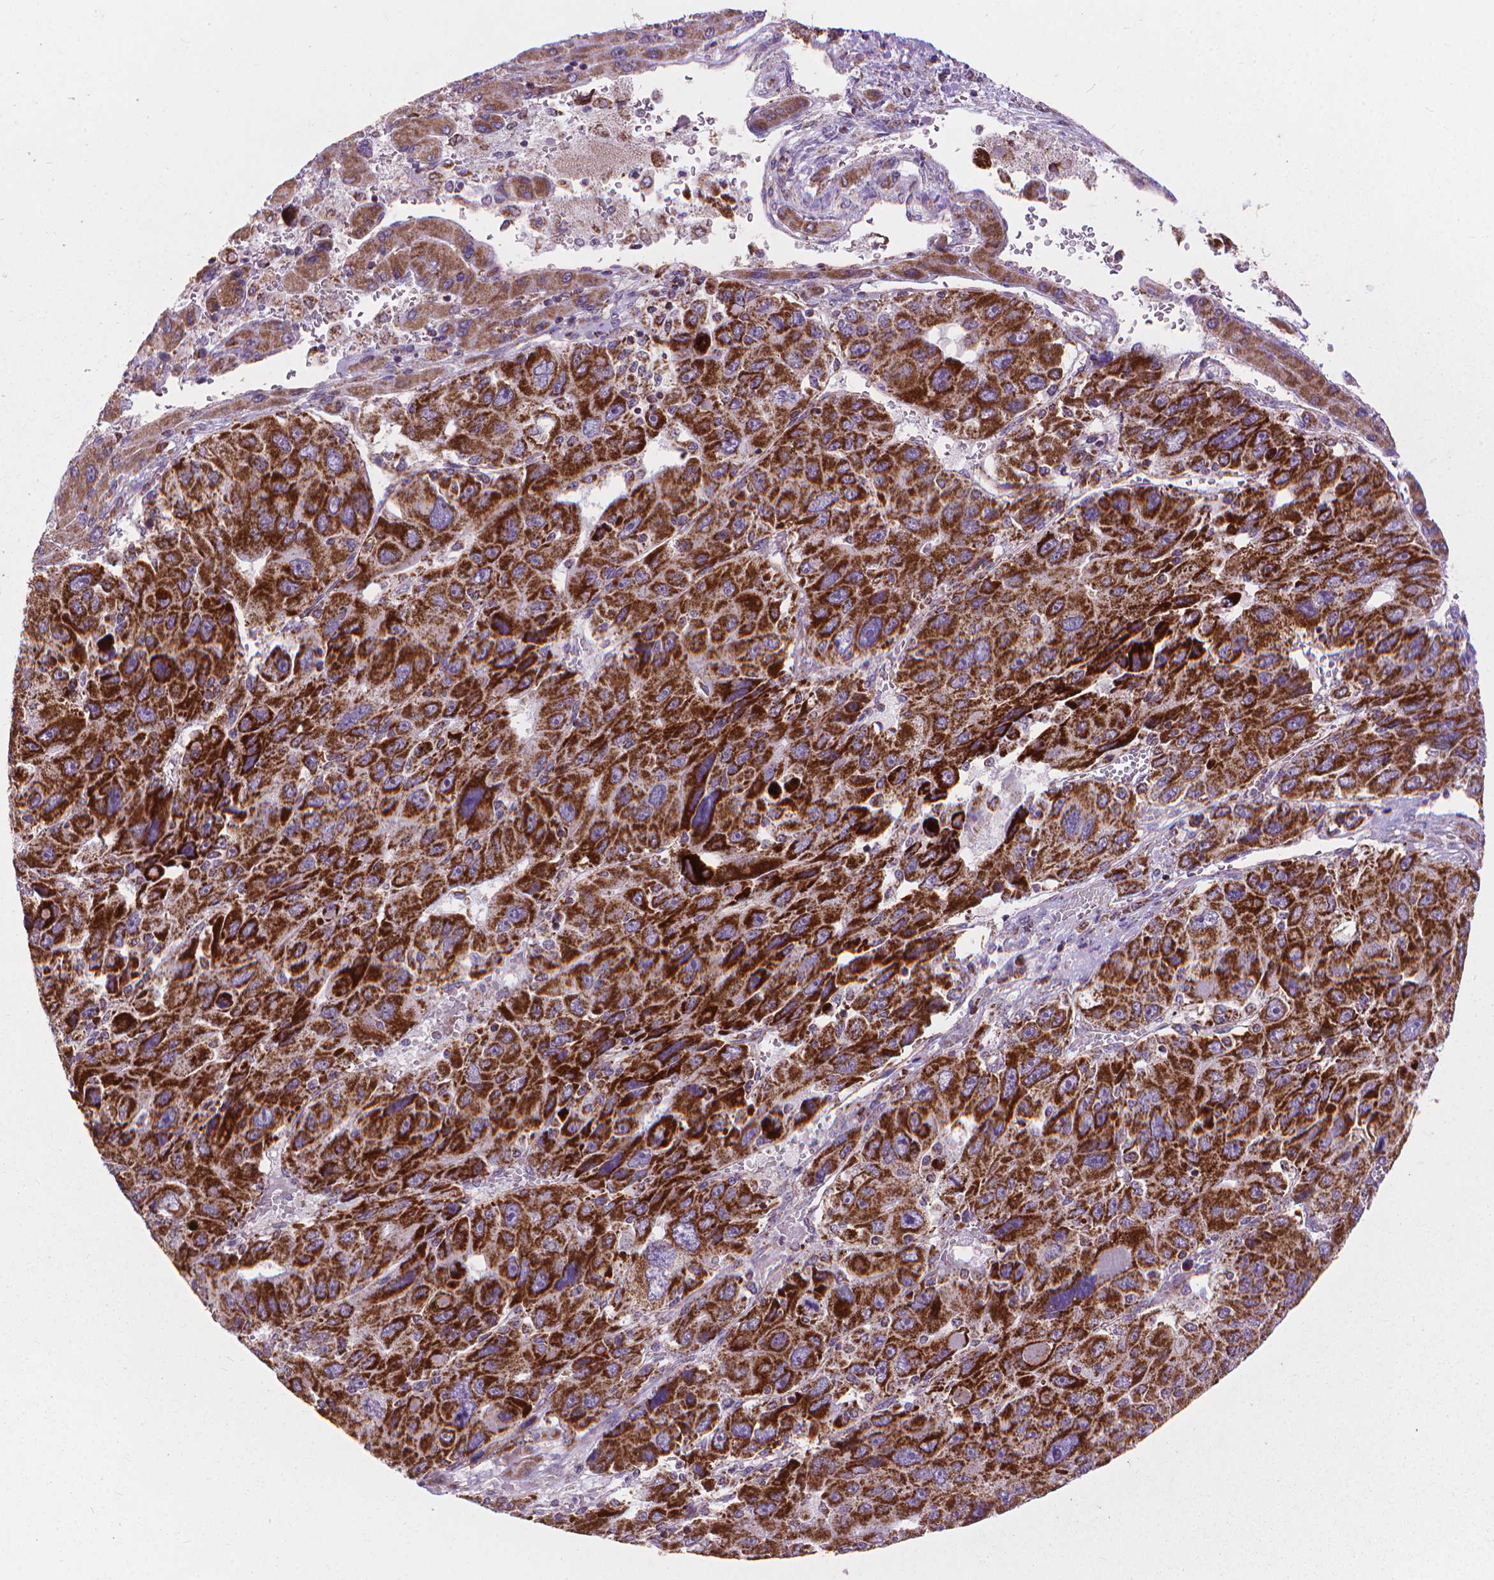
{"staining": {"intensity": "strong", "quantity": ">75%", "location": "cytoplasmic/membranous"}, "tissue": "liver cancer", "cell_type": "Tumor cells", "image_type": "cancer", "snomed": [{"axis": "morphology", "description": "Carcinoma, Hepatocellular, NOS"}, {"axis": "topography", "description": "Liver"}], "caption": "Liver cancer (hepatocellular carcinoma) stained with DAB (3,3'-diaminobenzidine) immunohistochemistry exhibits high levels of strong cytoplasmic/membranous staining in approximately >75% of tumor cells.", "gene": "VDAC1", "patient": {"sex": "female", "age": 41}}